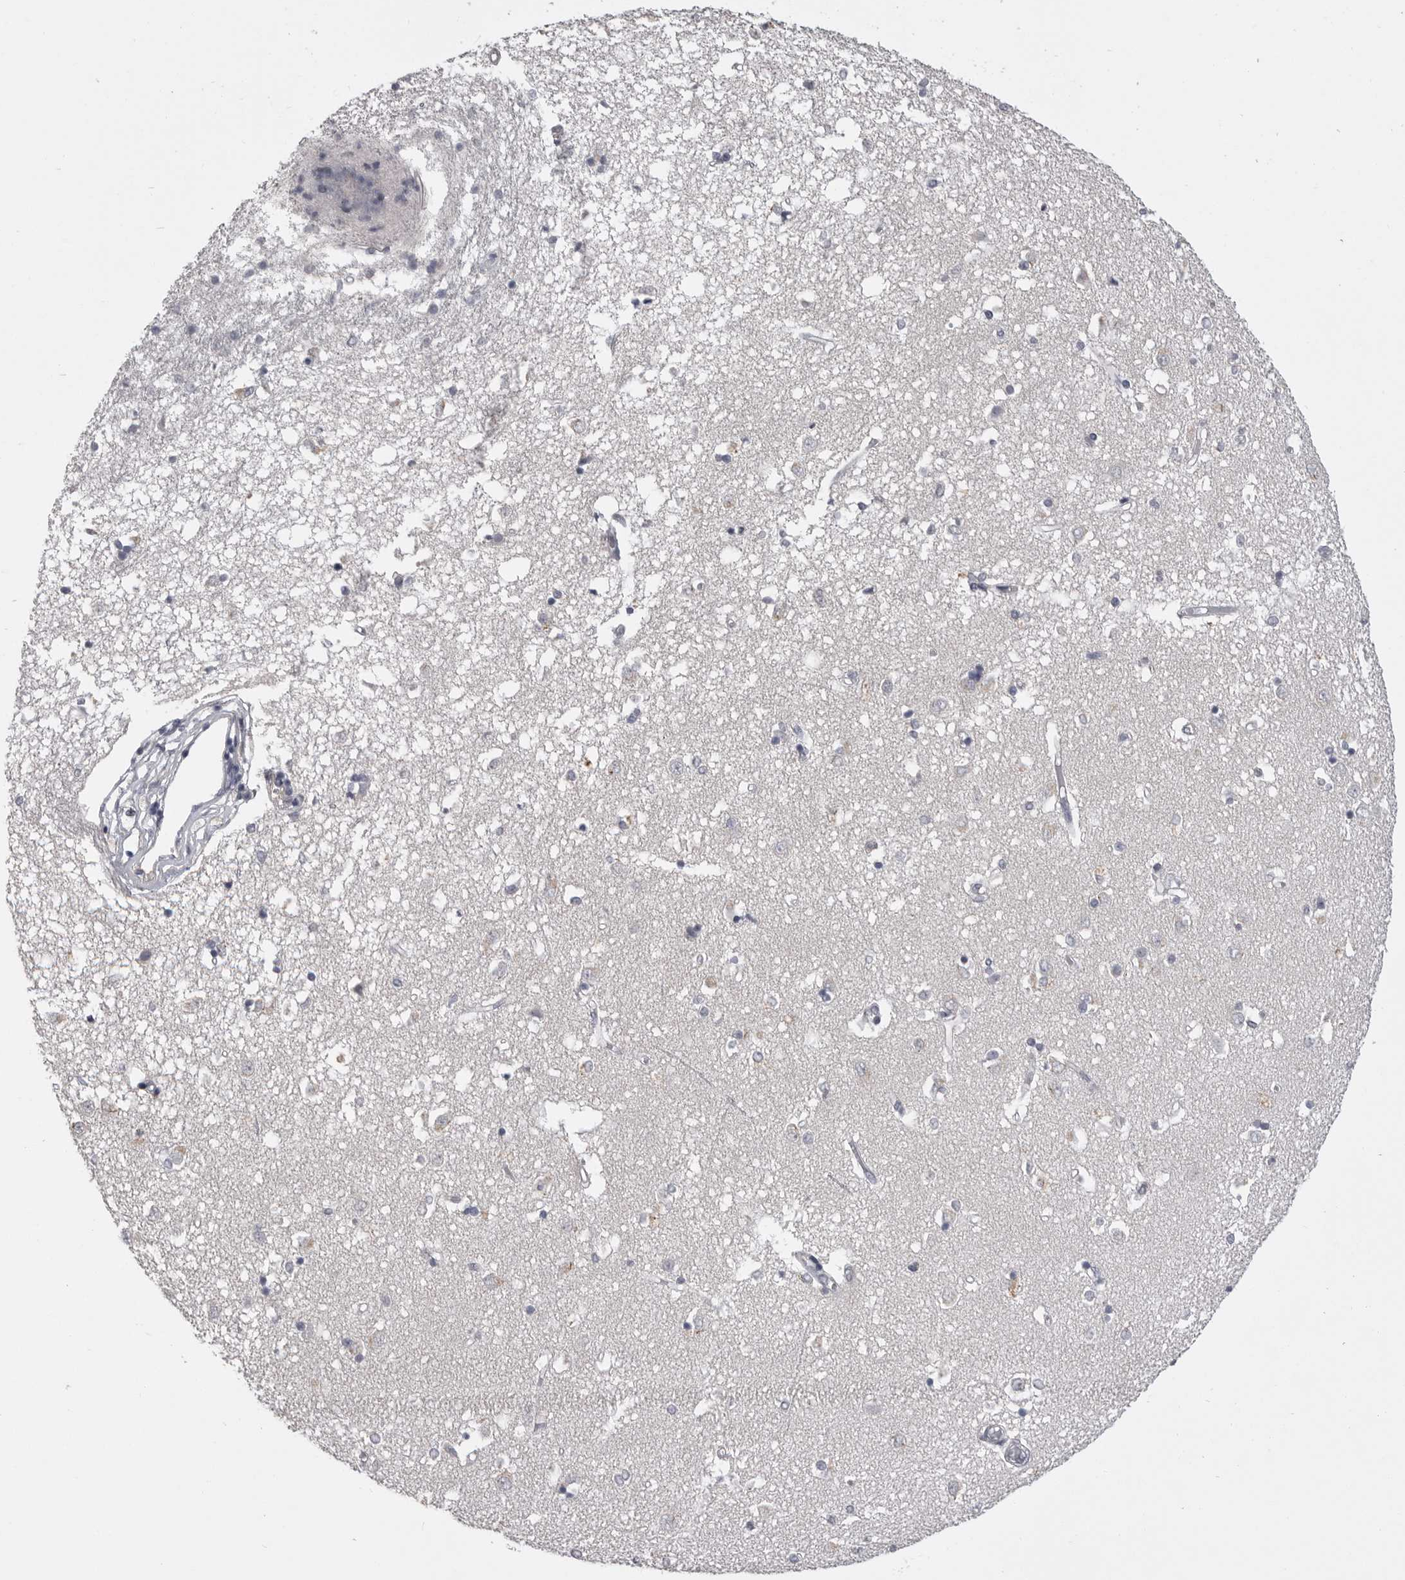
{"staining": {"intensity": "negative", "quantity": "none", "location": "none"}, "tissue": "caudate", "cell_type": "Glial cells", "image_type": "normal", "snomed": [{"axis": "morphology", "description": "Normal tissue, NOS"}, {"axis": "topography", "description": "Lateral ventricle wall"}], "caption": "This is an immunohistochemistry image of benign caudate. There is no staining in glial cells.", "gene": "SERPING1", "patient": {"sex": "male", "age": 45}}